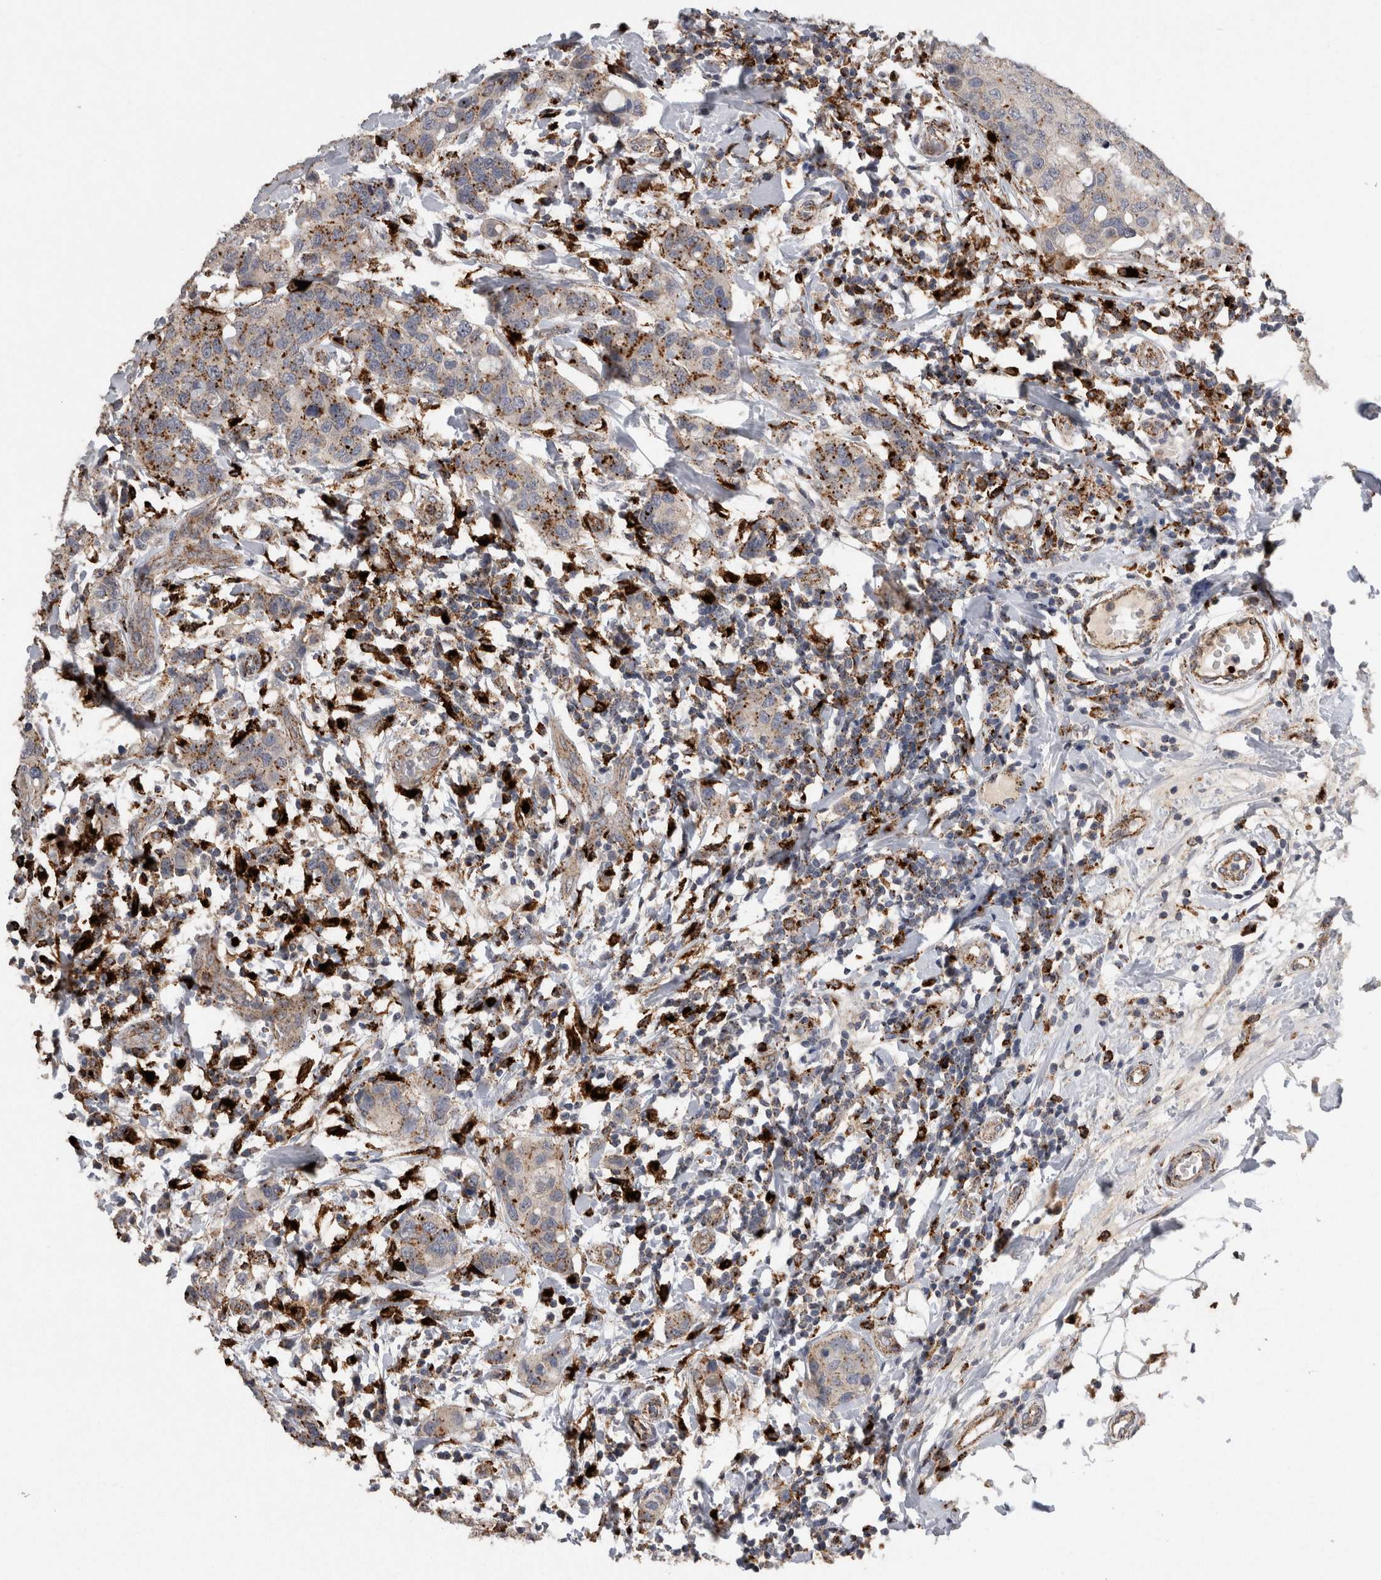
{"staining": {"intensity": "moderate", "quantity": ">75%", "location": "cytoplasmic/membranous"}, "tissue": "breast cancer", "cell_type": "Tumor cells", "image_type": "cancer", "snomed": [{"axis": "morphology", "description": "Duct carcinoma"}, {"axis": "topography", "description": "Breast"}], "caption": "The histopathology image shows staining of breast cancer, revealing moderate cytoplasmic/membranous protein positivity (brown color) within tumor cells.", "gene": "CTSZ", "patient": {"sex": "female", "age": 27}}